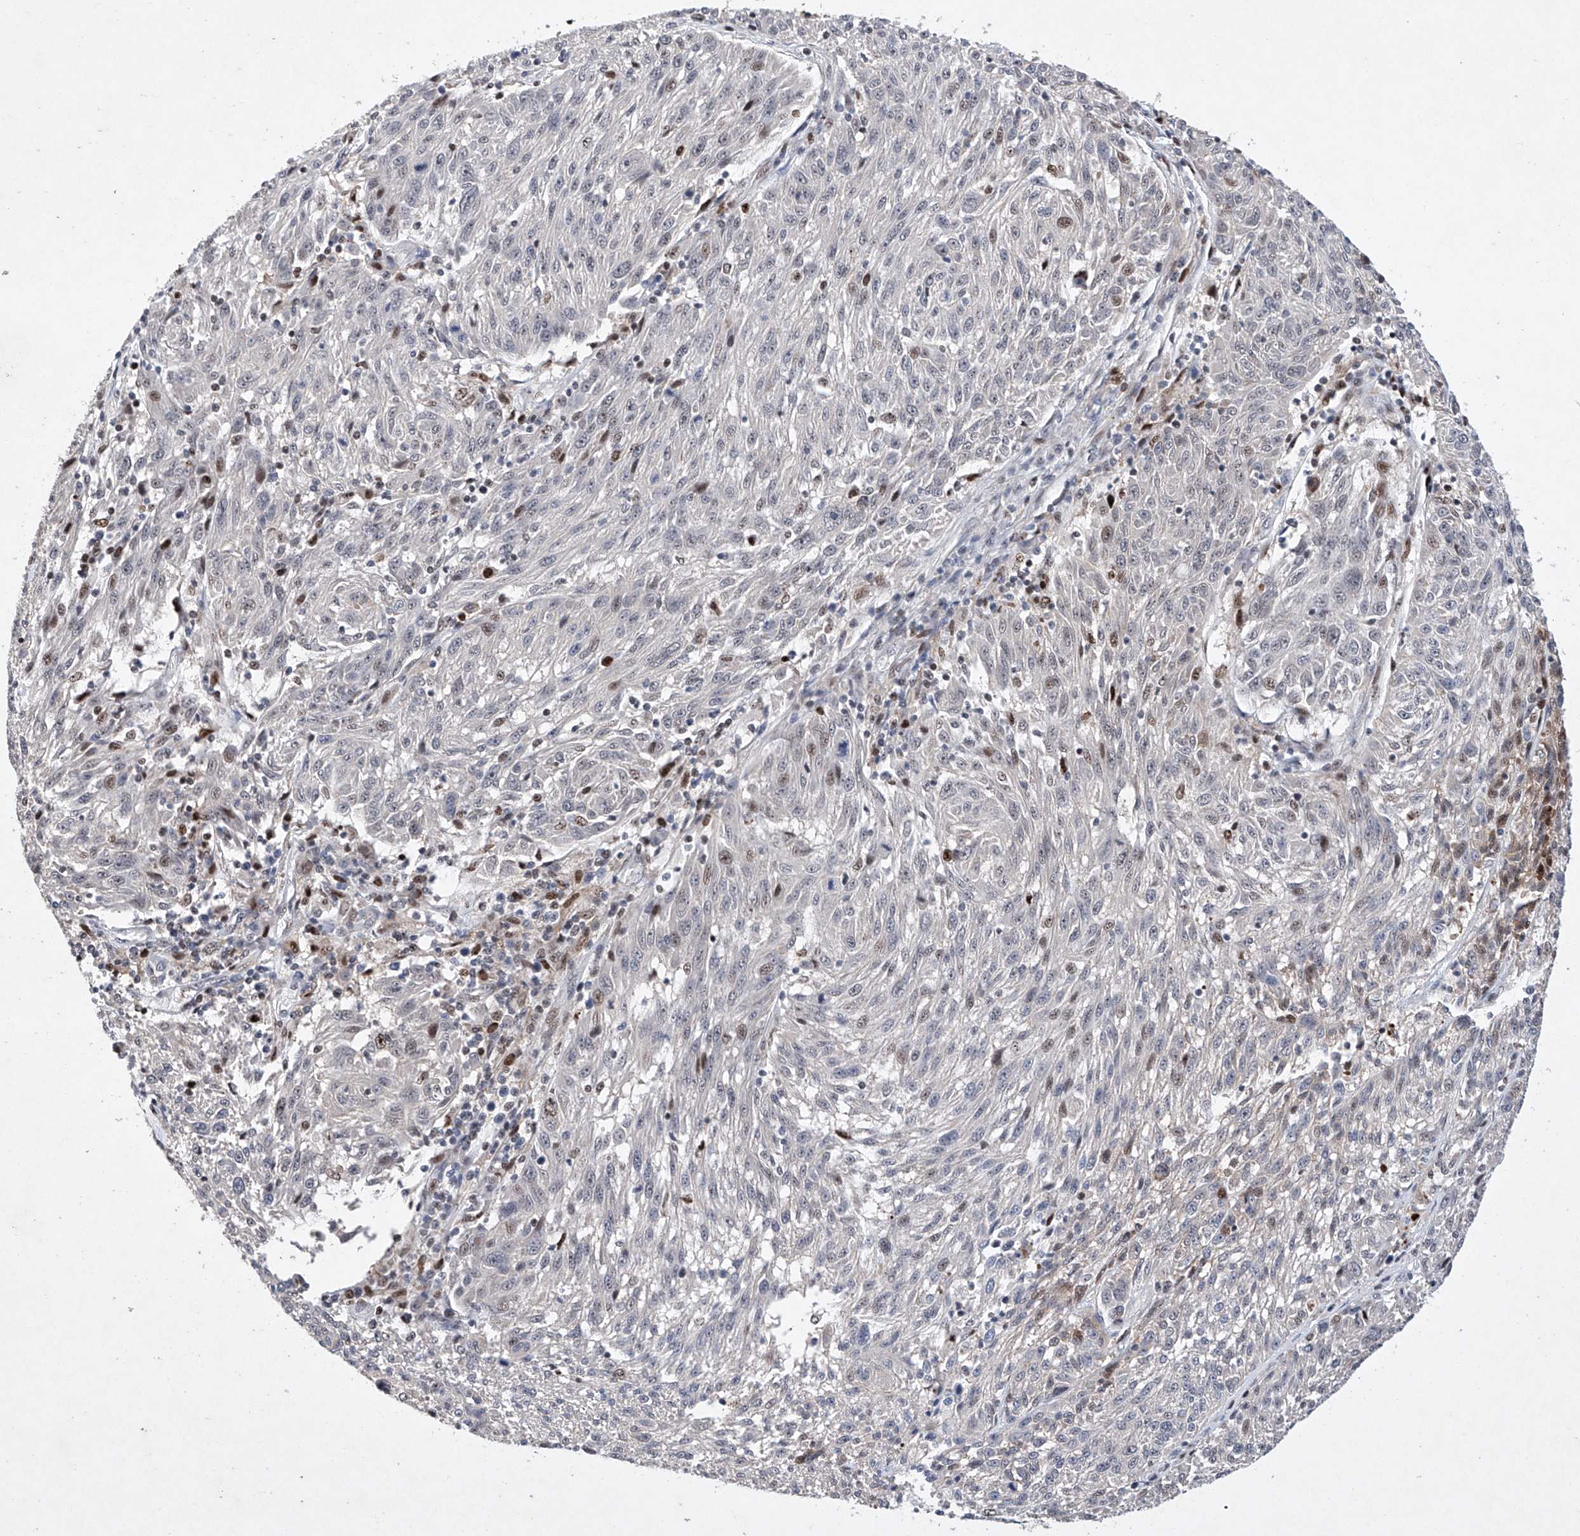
{"staining": {"intensity": "negative", "quantity": "none", "location": "none"}, "tissue": "melanoma", "cell_type": "Tumor cells", "image_type": "cancer", "snomed": [{"axis": "morphology", "description": "Malignant melanoma, NOS"}, {"axis": "topography", "description": "Skin"}], "caption": "DAB (3,3'-diaminobenzidine) immunohistochemical staining of melanoma shows no significant positivity in tumor cells.", "gene": "AFG1L", "patient": {"sex": "male", "age": 53}}